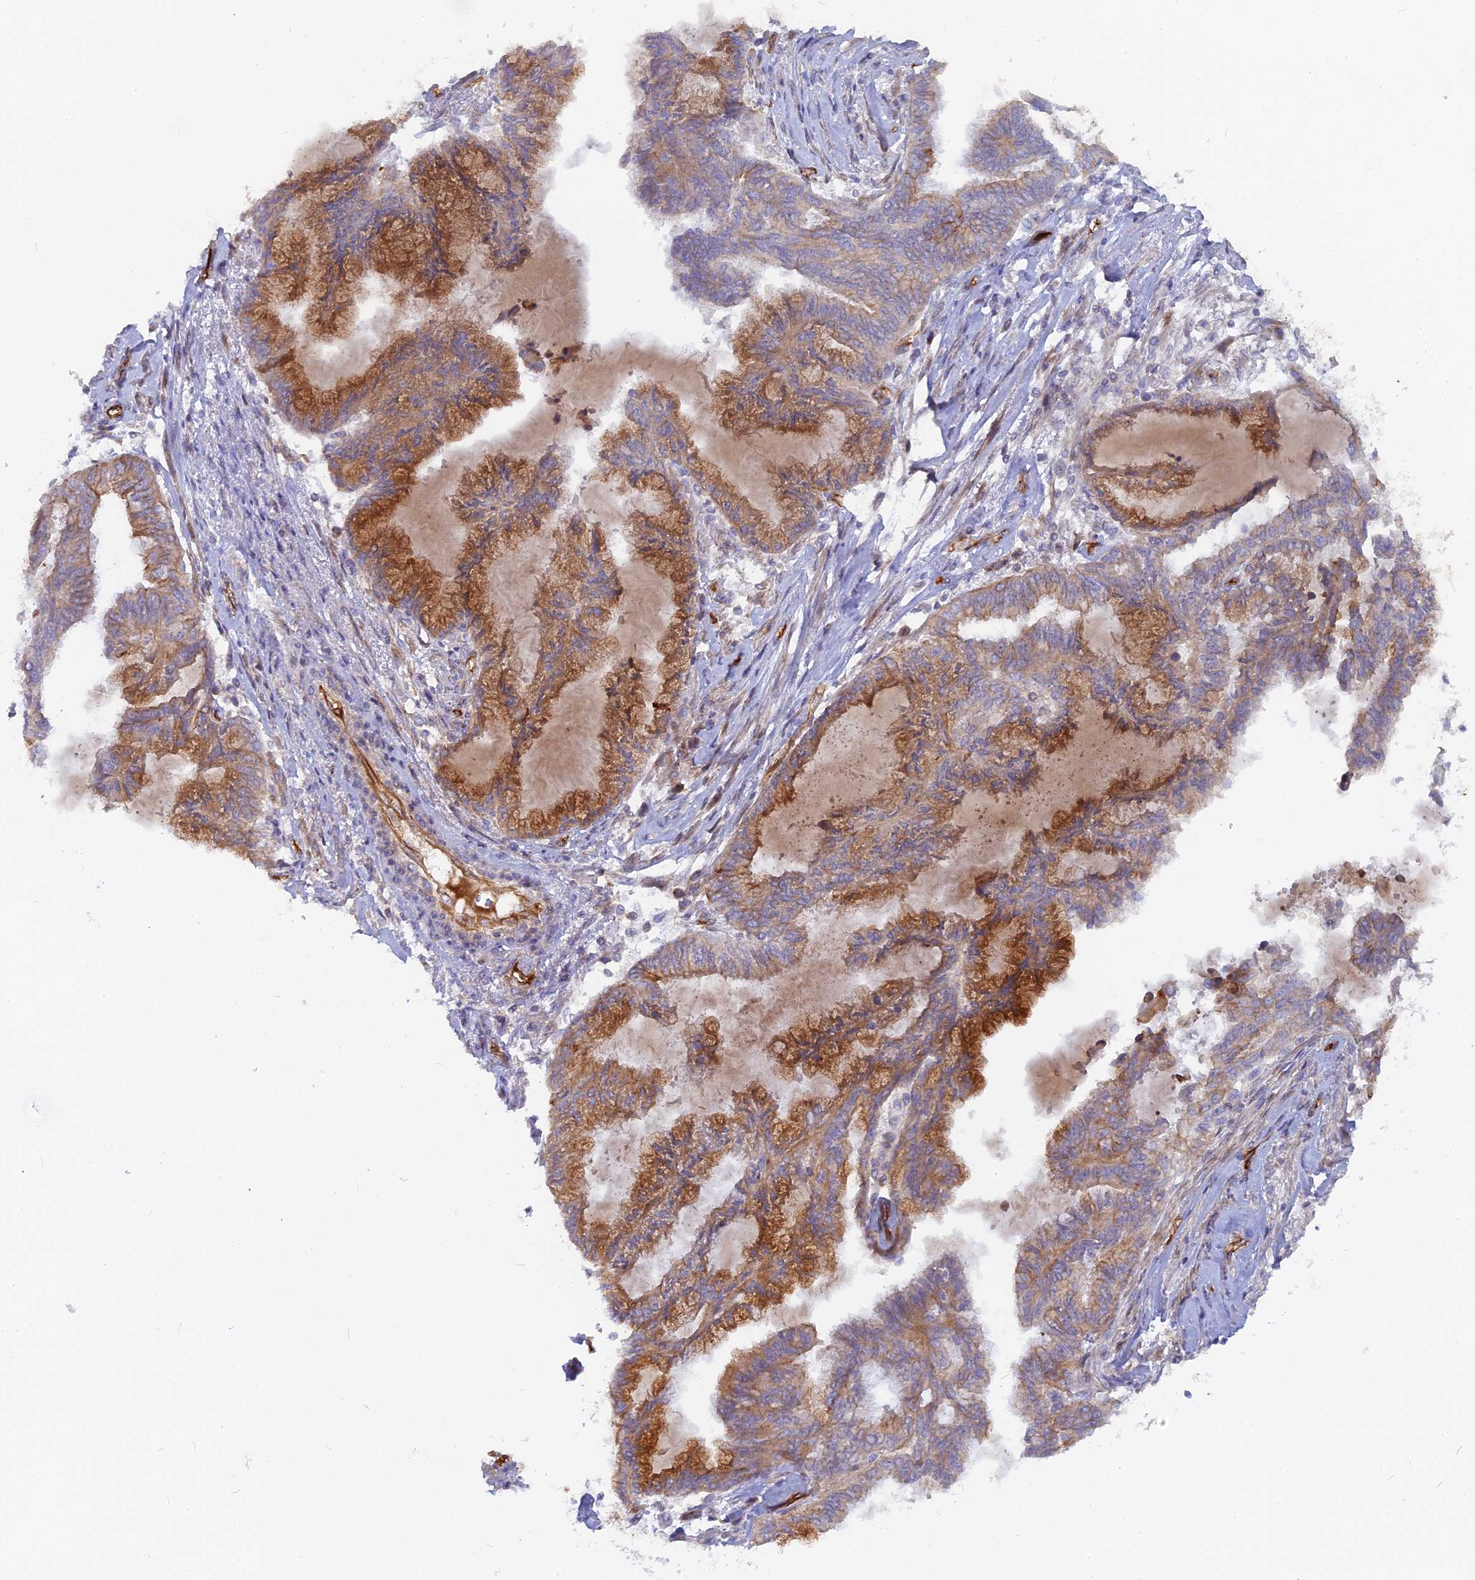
{"staining": {"intensity": "moderate", "quantity": "25%-75%", "location": "cytoplasmic/membranous"}, "tissue": "endometrial cancer", "cell_type": "Tumor cells", "image_type": "cancer", "snomed": [{"axis": "morphology", "description": "Adenocarcinoma, NOS"}, {"axis": "topography", "description": "Endometrium"}], "caption": "Adenocarcinoma (endometrial) was stained to show a protein in brown. There is medium levels of moderate cytoplasmic/membranous staining in about 25%-75% of tumor cells. (Stains: DAB (3,3'-diaminobenzidine) in brown, nuclei in blue, Microscopy: brightfield microscopy at high magnification).", "gene": "CNBD2", "patient": {"sex": "female", "age": 50}}